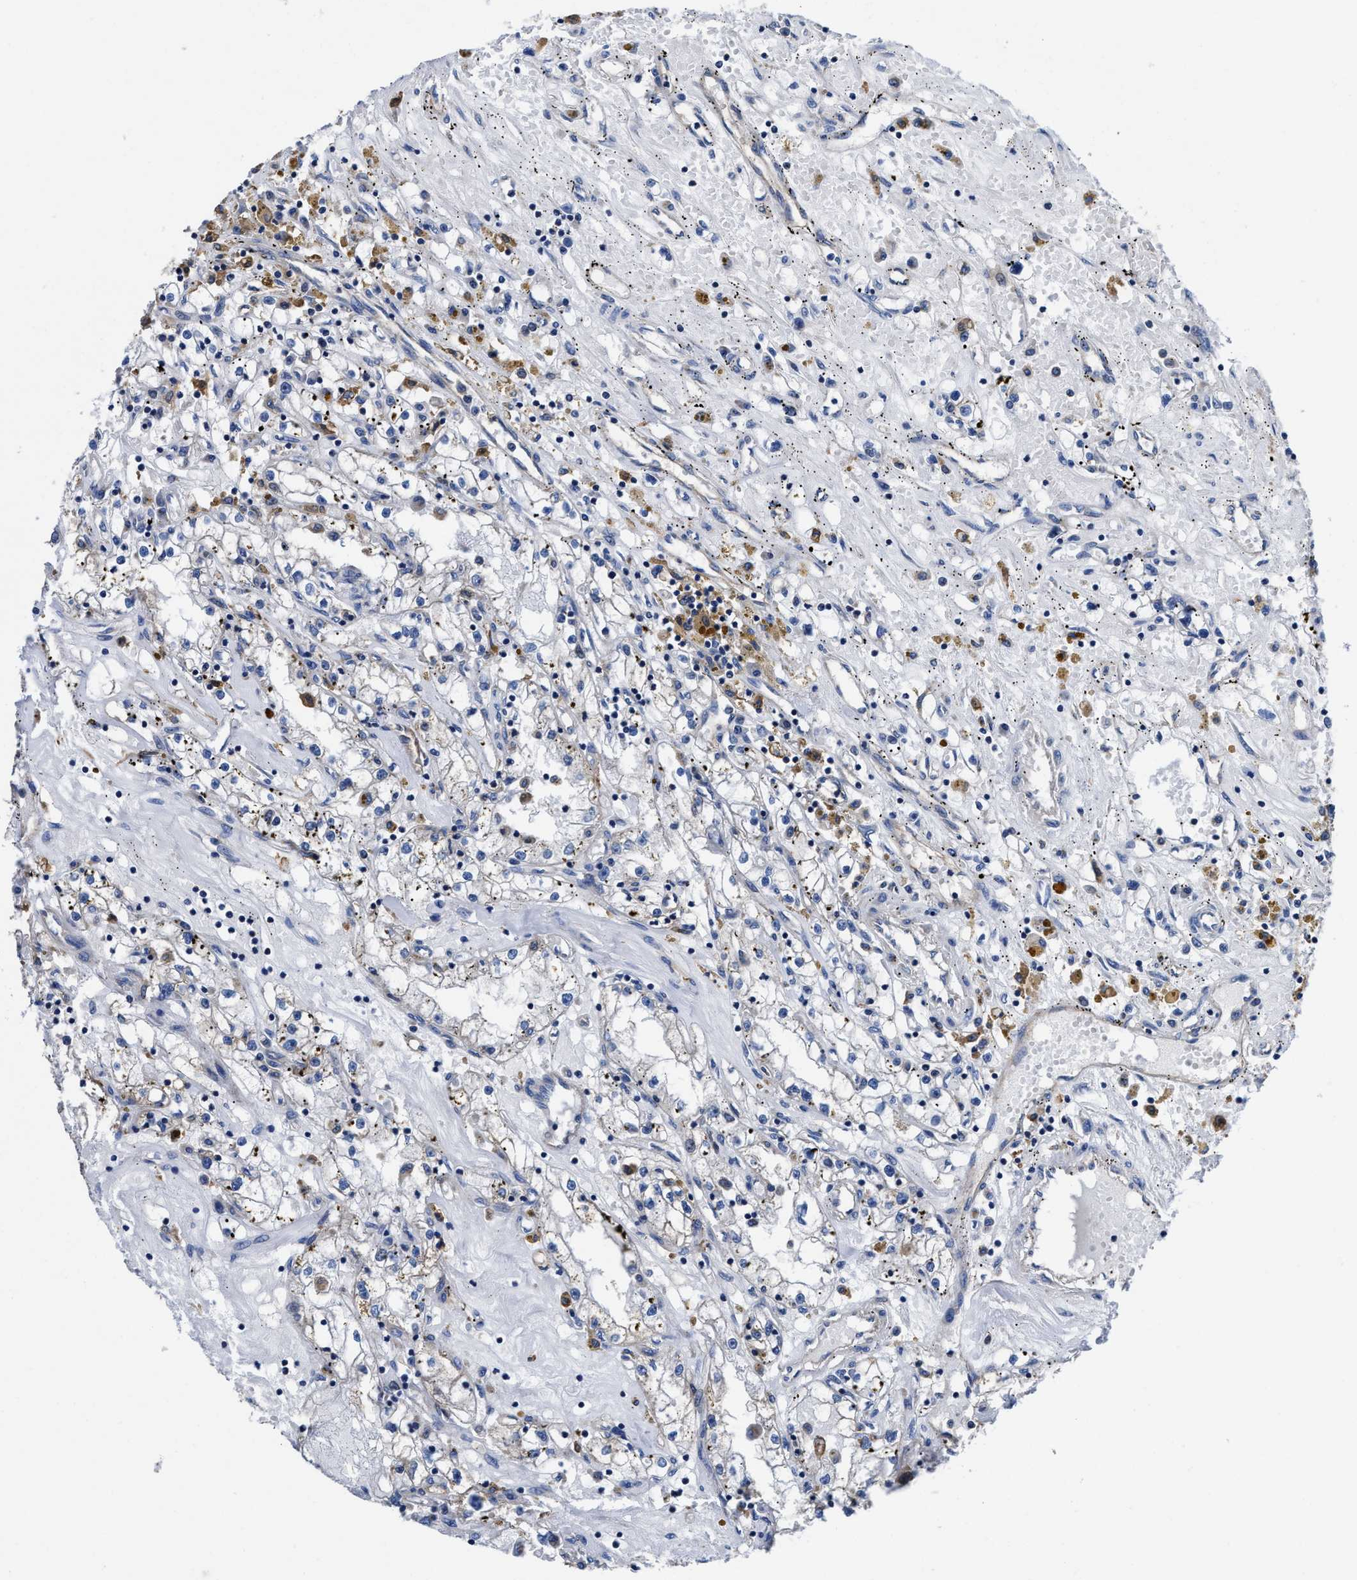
{"staining": {"intensity": "negative", "quantity": "none", "location": "none"}, "tissue": "renal cancer", "cell_type": "Tumor cells", "image_type": "cancer", "snomed": [{"axis": "morphology", "description": "Adenocarcinoma, NOS"}, {"axis": "topography", "description": "Kidney"}], "caption": "Tumor cells are negative for protein expression in human adenocarcinoma (renal).", "gene": "TMEM30A", "patient": {"sex": "male", "age": 56}}